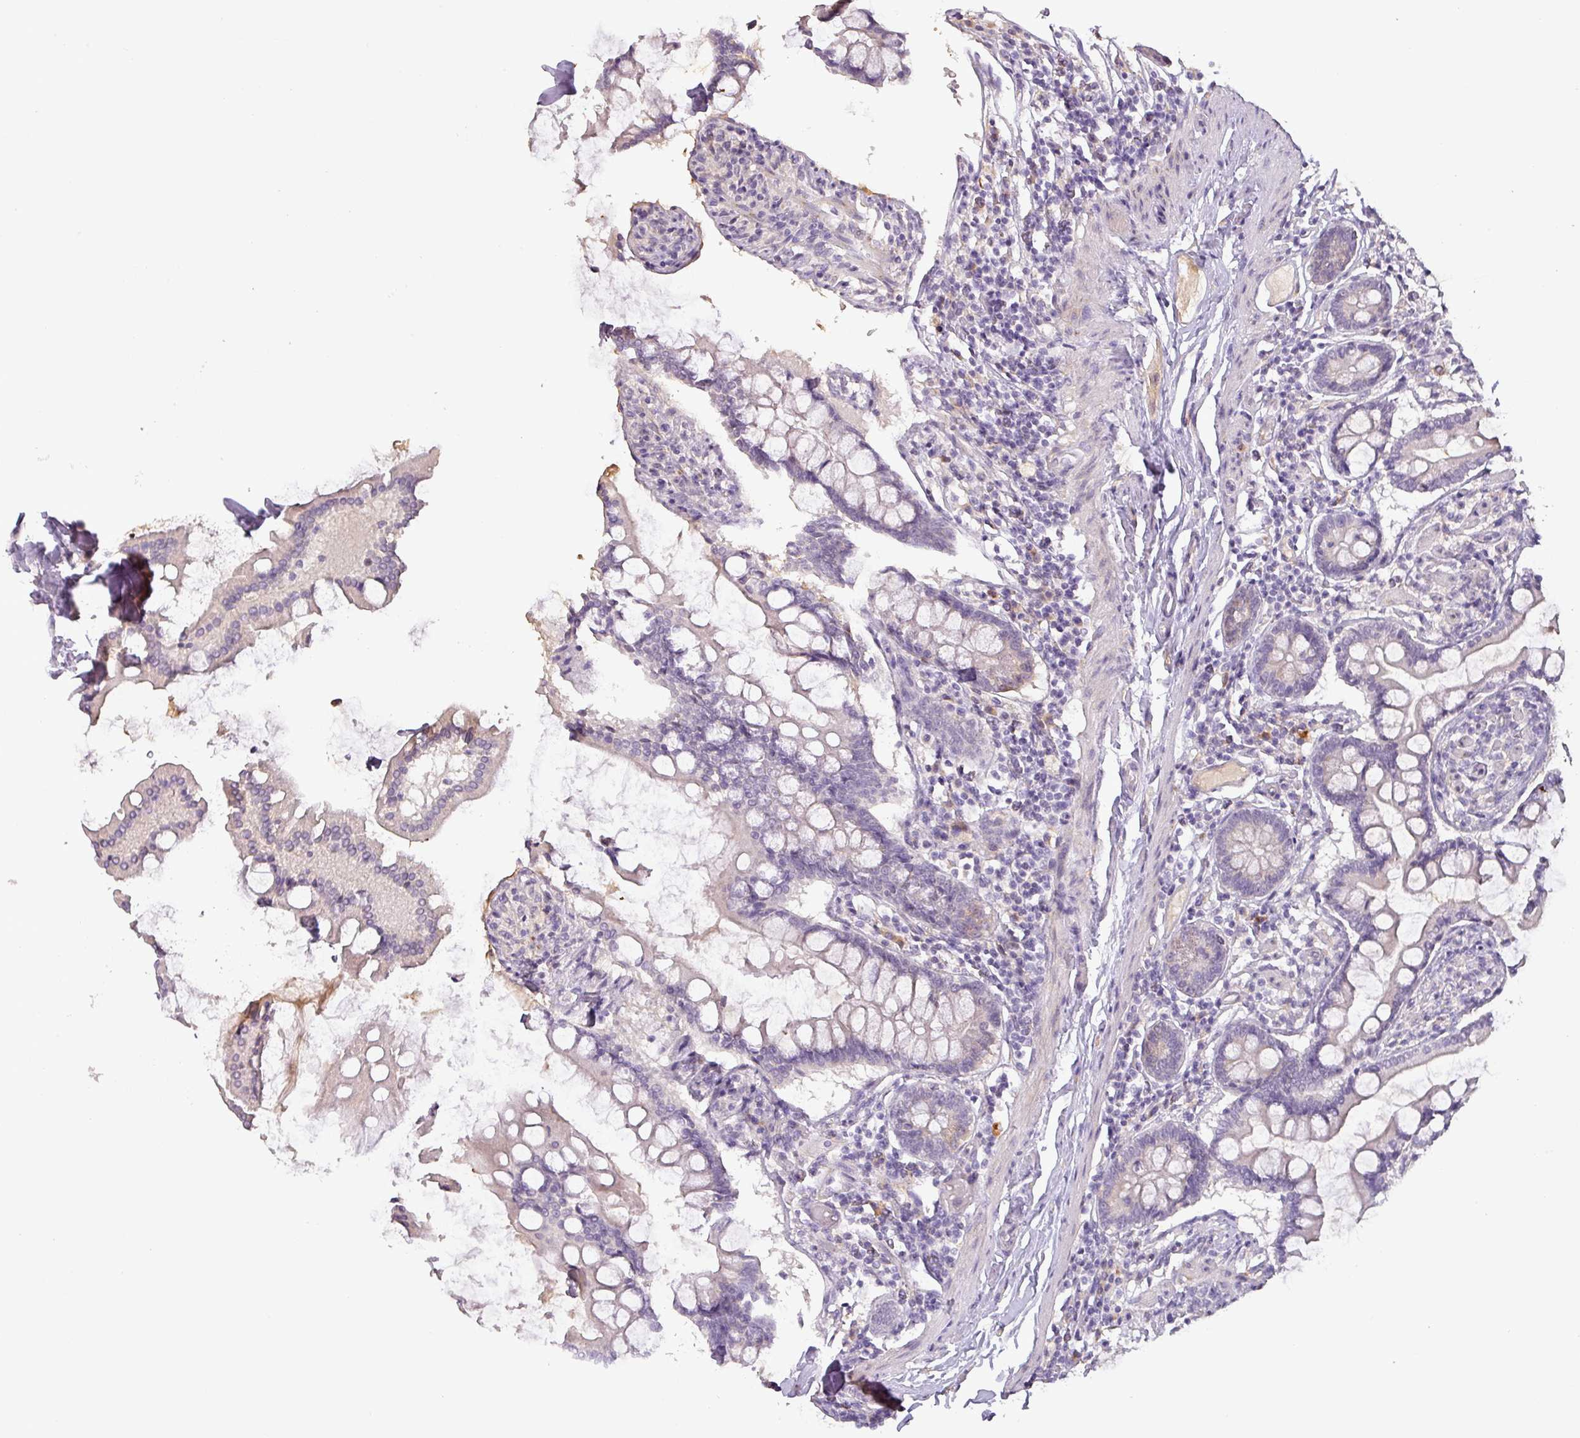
{"staining": {"intensity": "negative", "quantity": "none", "location": "none"}, "tissue": "small intestine", "cell_type": "Glandular cells", "image_type": "normal", "snomed": [{"axis": "morphology", "description": "Normal tissue, NOS"}, {"axis": "topography", "description": "Small intestine"}], "caption": "This is an immunohistochemistry (IHC) histopathology image of normal small intestine. There is no staining in glandular cells.", "gene": "DRD5", "patient": {"sex": "male", "age": 41}}